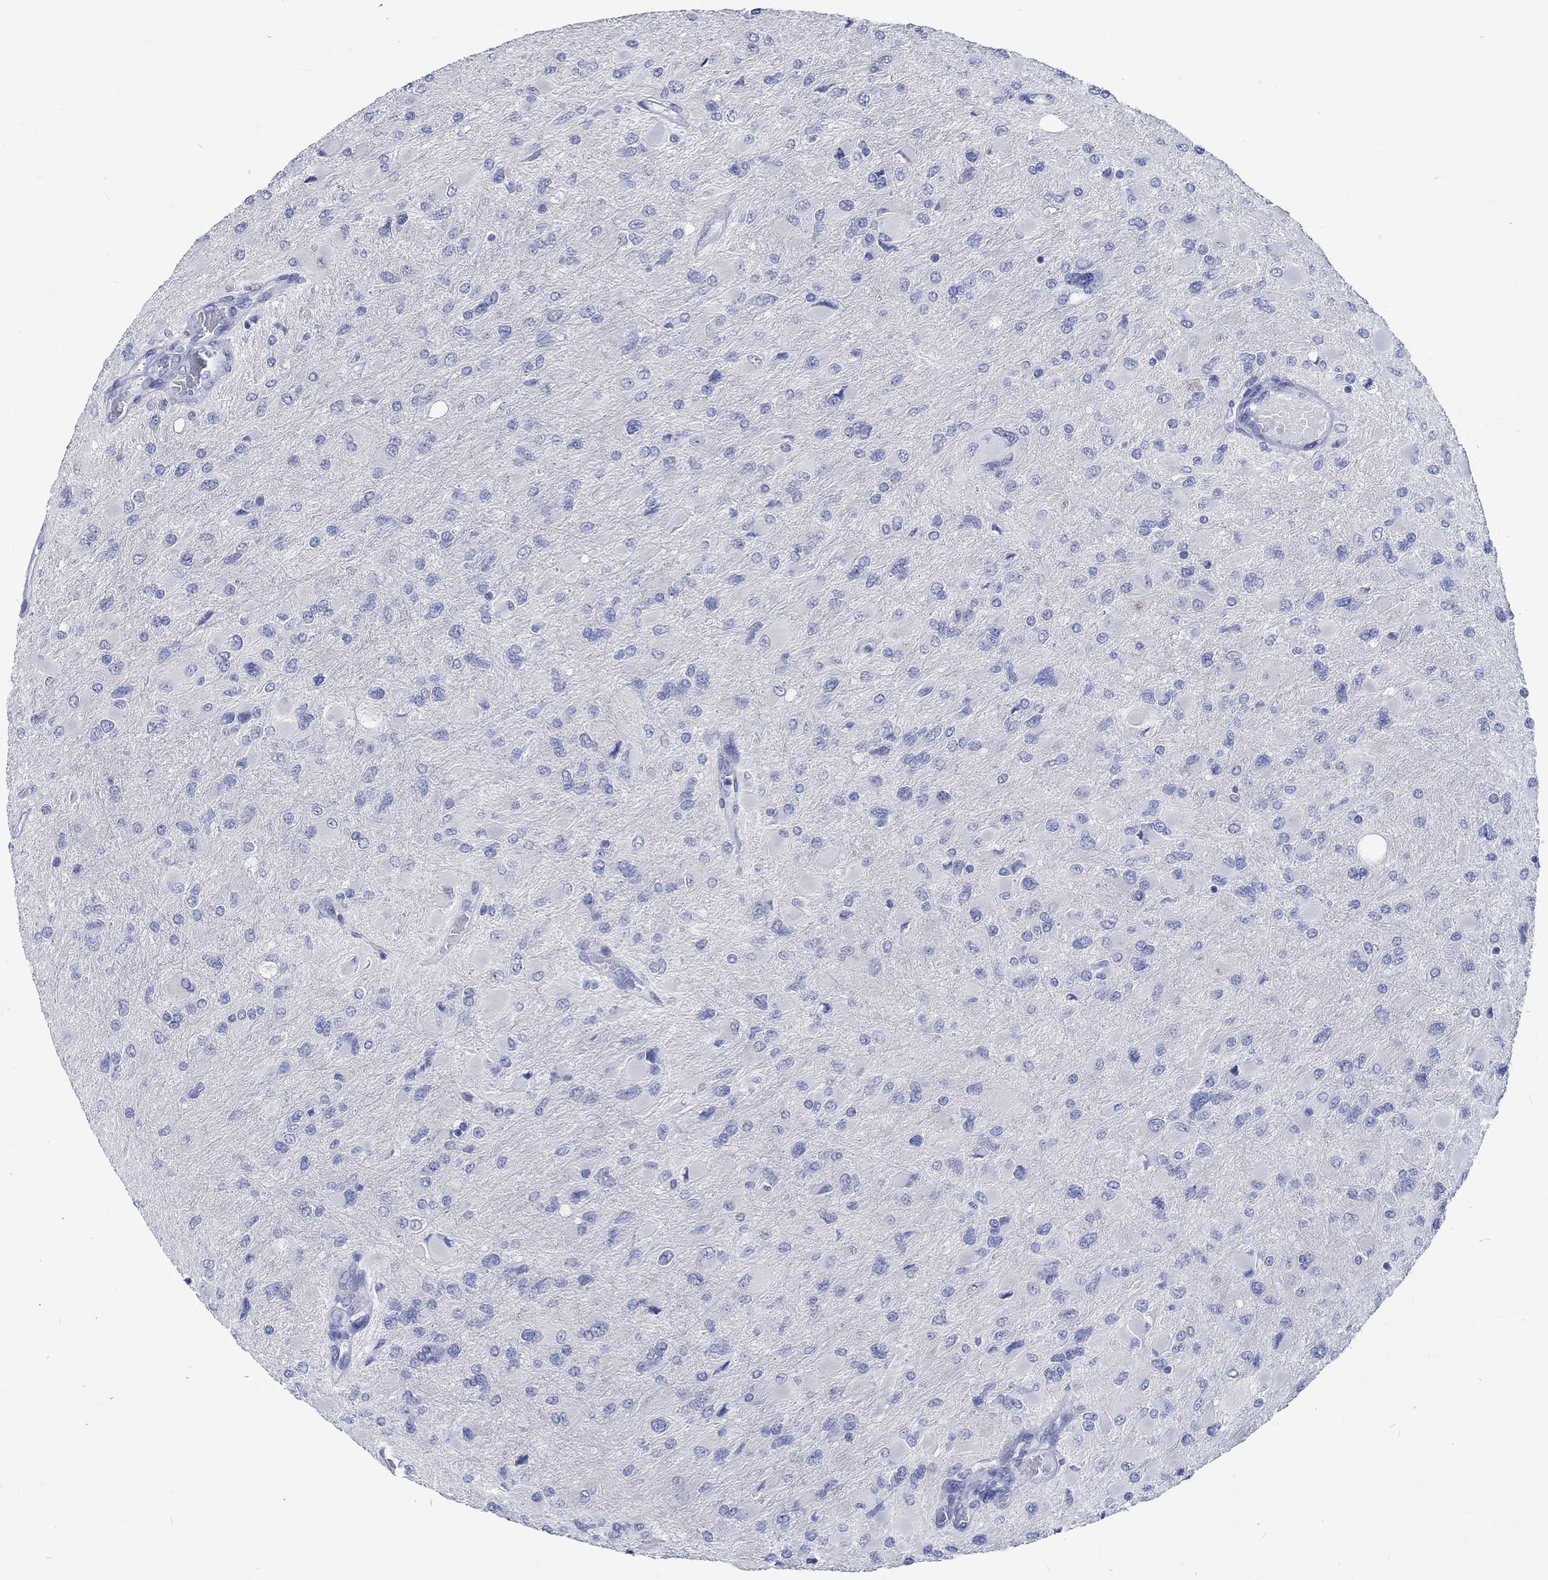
{"staining": {"intensity": "negative", "quantity": "none", "location": "none"}, "tissue": "glioma", "cell_type": "Tumor cells", "image_type": "cancer", "snomed": [{"axis": "morphology", "description": "Glioma, malignant, High grade"}, {"axis": "topography", "description": "Cerebral cortex"}], "caption": "A high-resolution photomicrograph shows immunohistochemistry staining of glioma, which reveals no significant staining in tumor cells.", "gene": "C4orf47", "patient": {"sex": "female", "age": 36}}